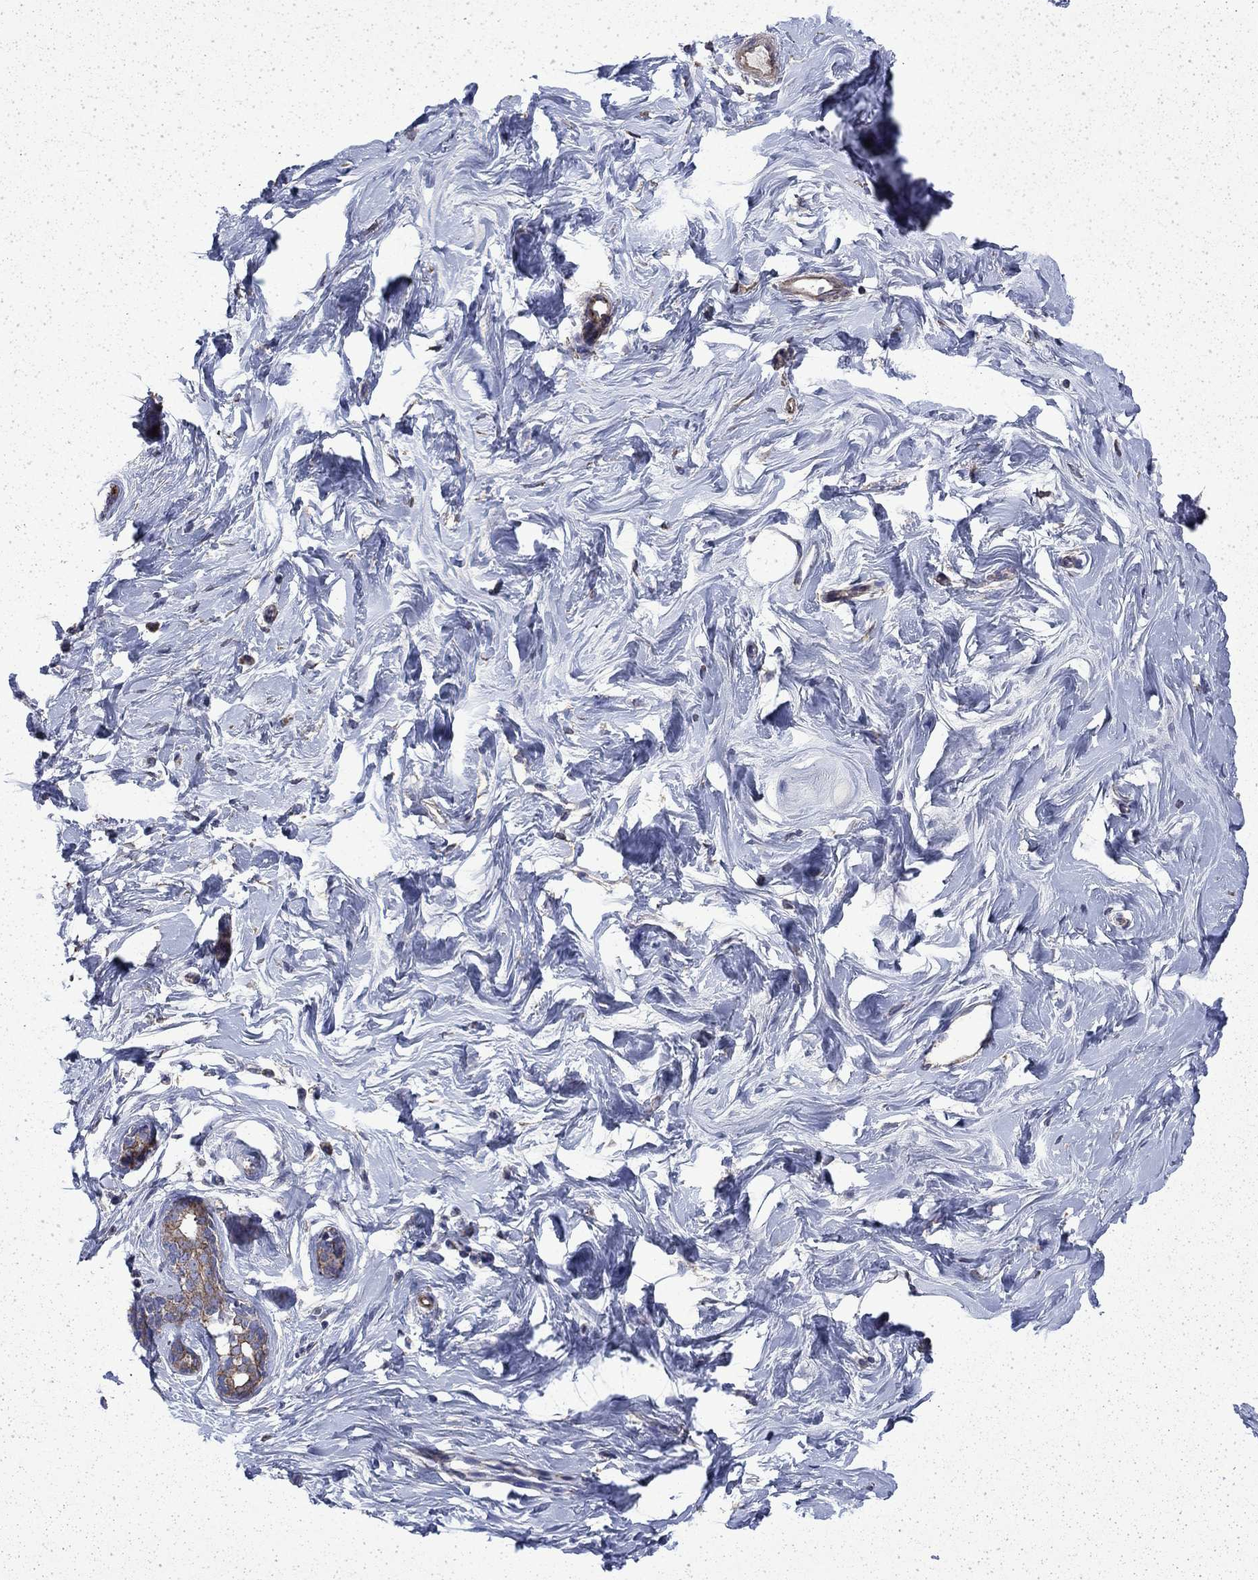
{"staining": {"intensity": "negative", "quantity": "none", "location": "none"}, "tissue": "breast", "cell_type": "Adipocytes", "image_type": "normal", "snomed": [{"axis": "morphology", "description": "Normal tissue, NOS"}, {"axis": "topography", "description": "Breast"}], "caption": "This is an IHC micrograph of unremarkable breast. There is no positivity in adipocytes.", "gene": "DTNA", "patient": {"sex": "female", "age": 37}}